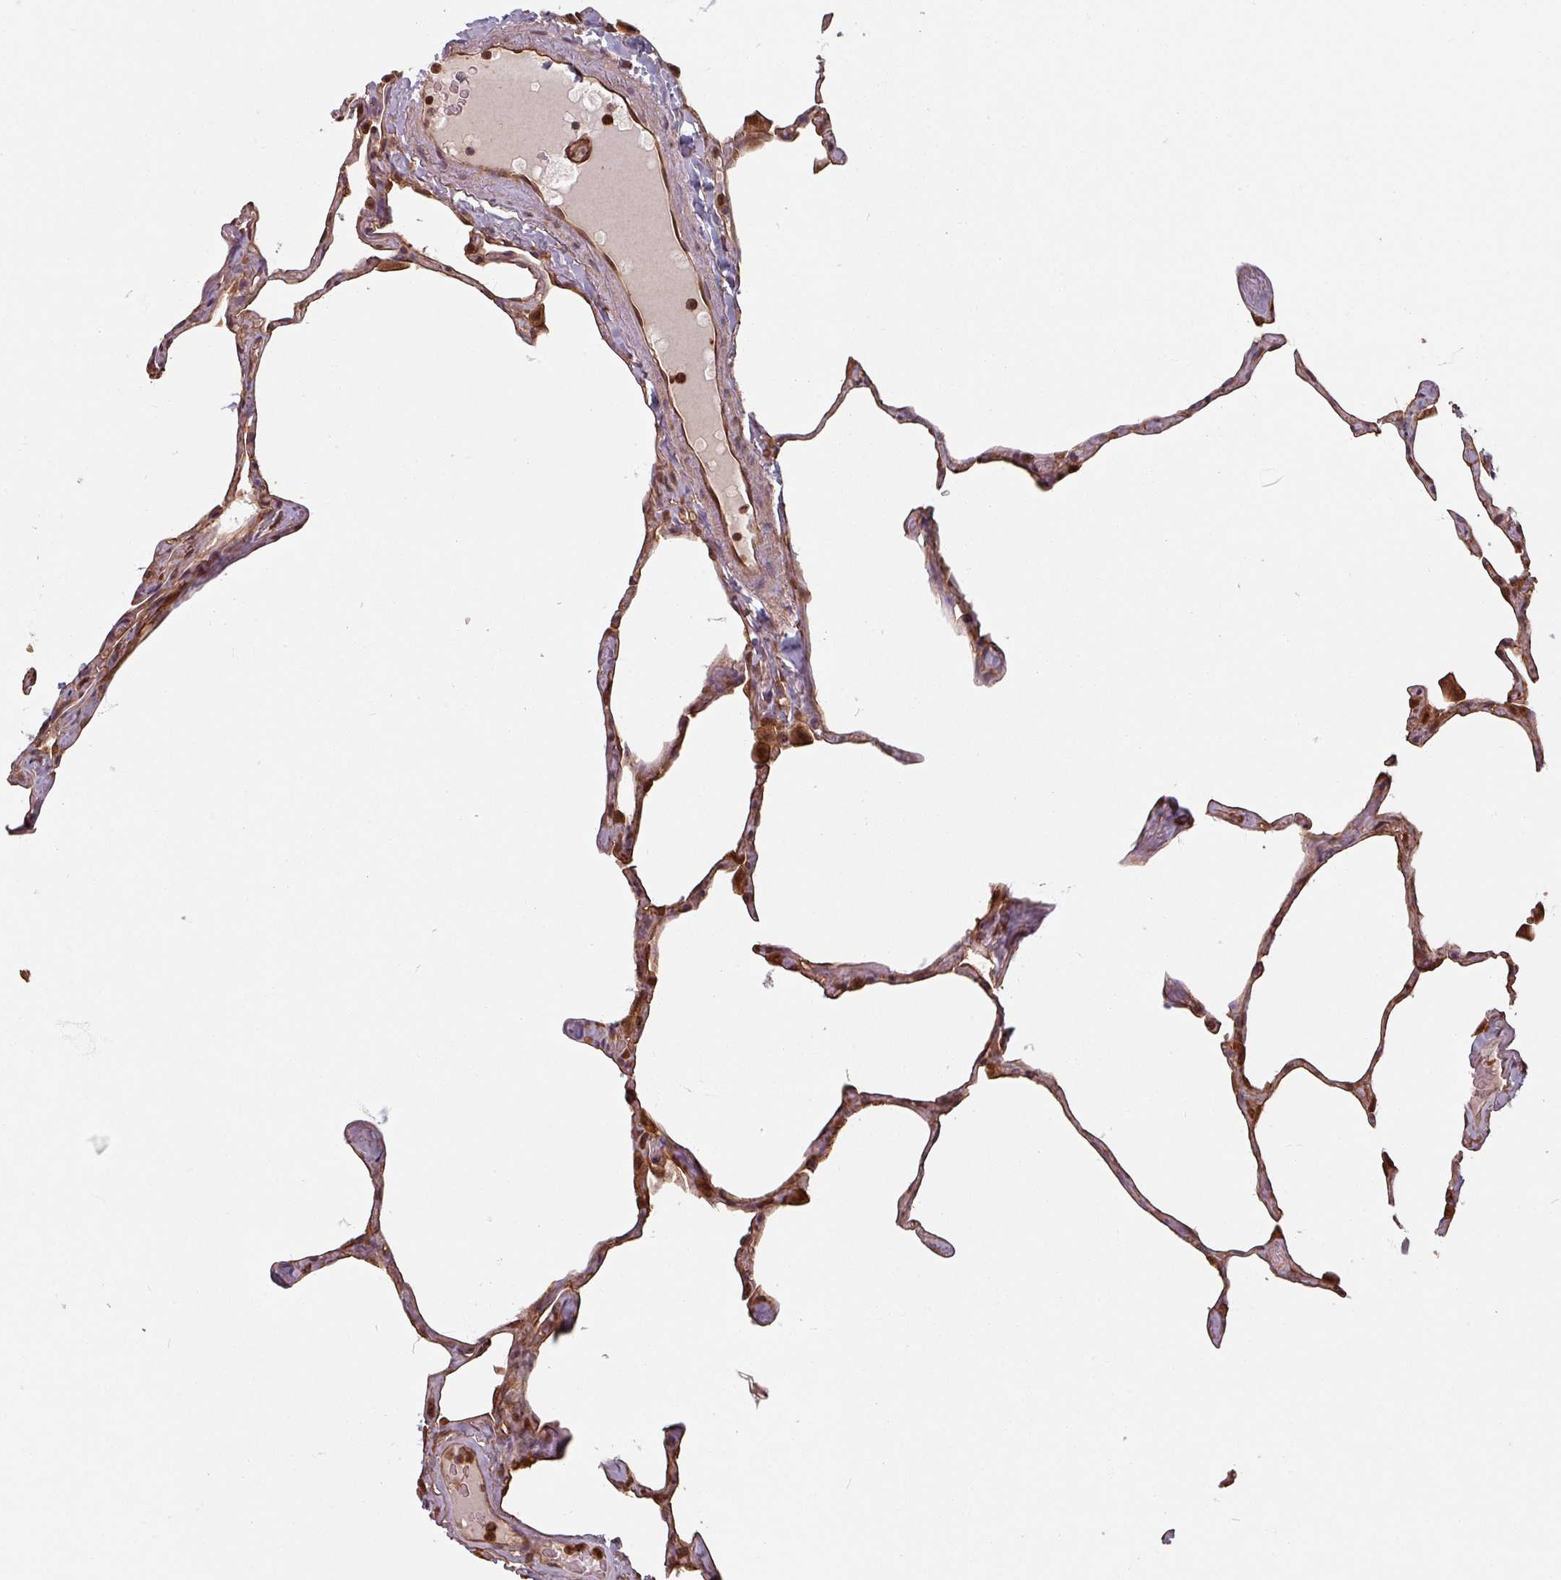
{"staining": {"intensity": "moderate", "quantity": ">75%", "location": "cytoplasmic/membranous,nuclear"}, "tissue": "lung", "cell_type": "Alveolar cells", "image_type": "normal", "snomed": [{"axis": "morphology", "description": "Normal tissue, NOS"}, {"axis": "topography", "description": "Lung"}], "caption": "Alveolar cells show medium levels of moderate cytoplasmic/membranous,nuclear staining in about >75% of cells in unremarkable human lung.", "gene": "EID1", "patient": {"sex": "male", "age": 65}}